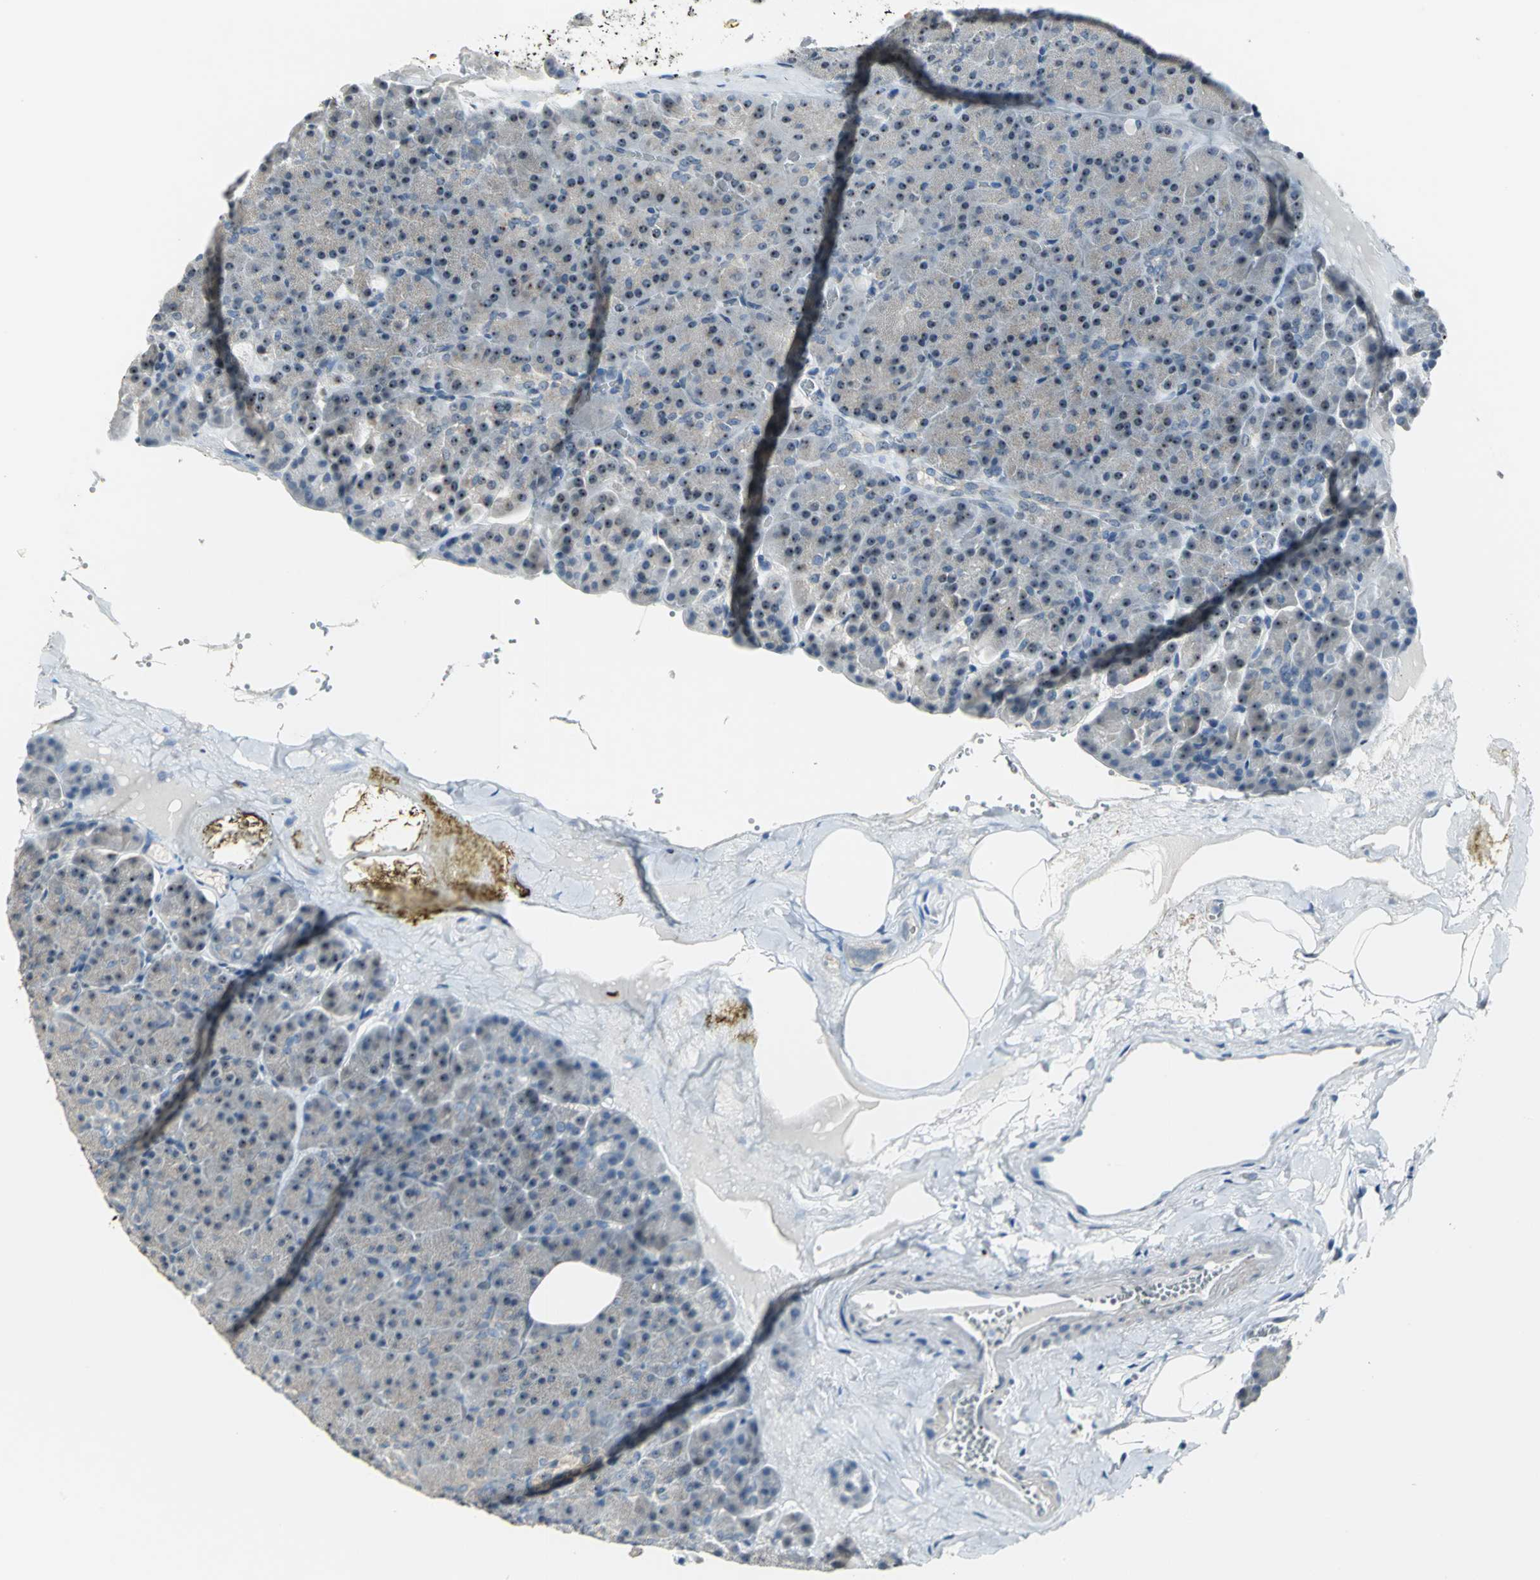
{"staining": {"intensity": "moderate", "quantity": ">75%", "location": "nuclear"}, "tissue": "pancreas", "cell_type": "Exocrine glandular cells", "image_type": "normal", "snomed": [{"axis": "morphology", "description": "Normal tissue, NOS"}, {"axis": "topography", "description": "Pancreas"}], "caption": "IHC (DAB) staining of benign human pancreas exhibits moderate nuclear protein staining in approximately >75% of exocrine glandular cells. (DAB IHC with brightfield microscopy, high magnification).", "gene": "MYBBP1A", "patient": {"sex": "female", "age": 35}}